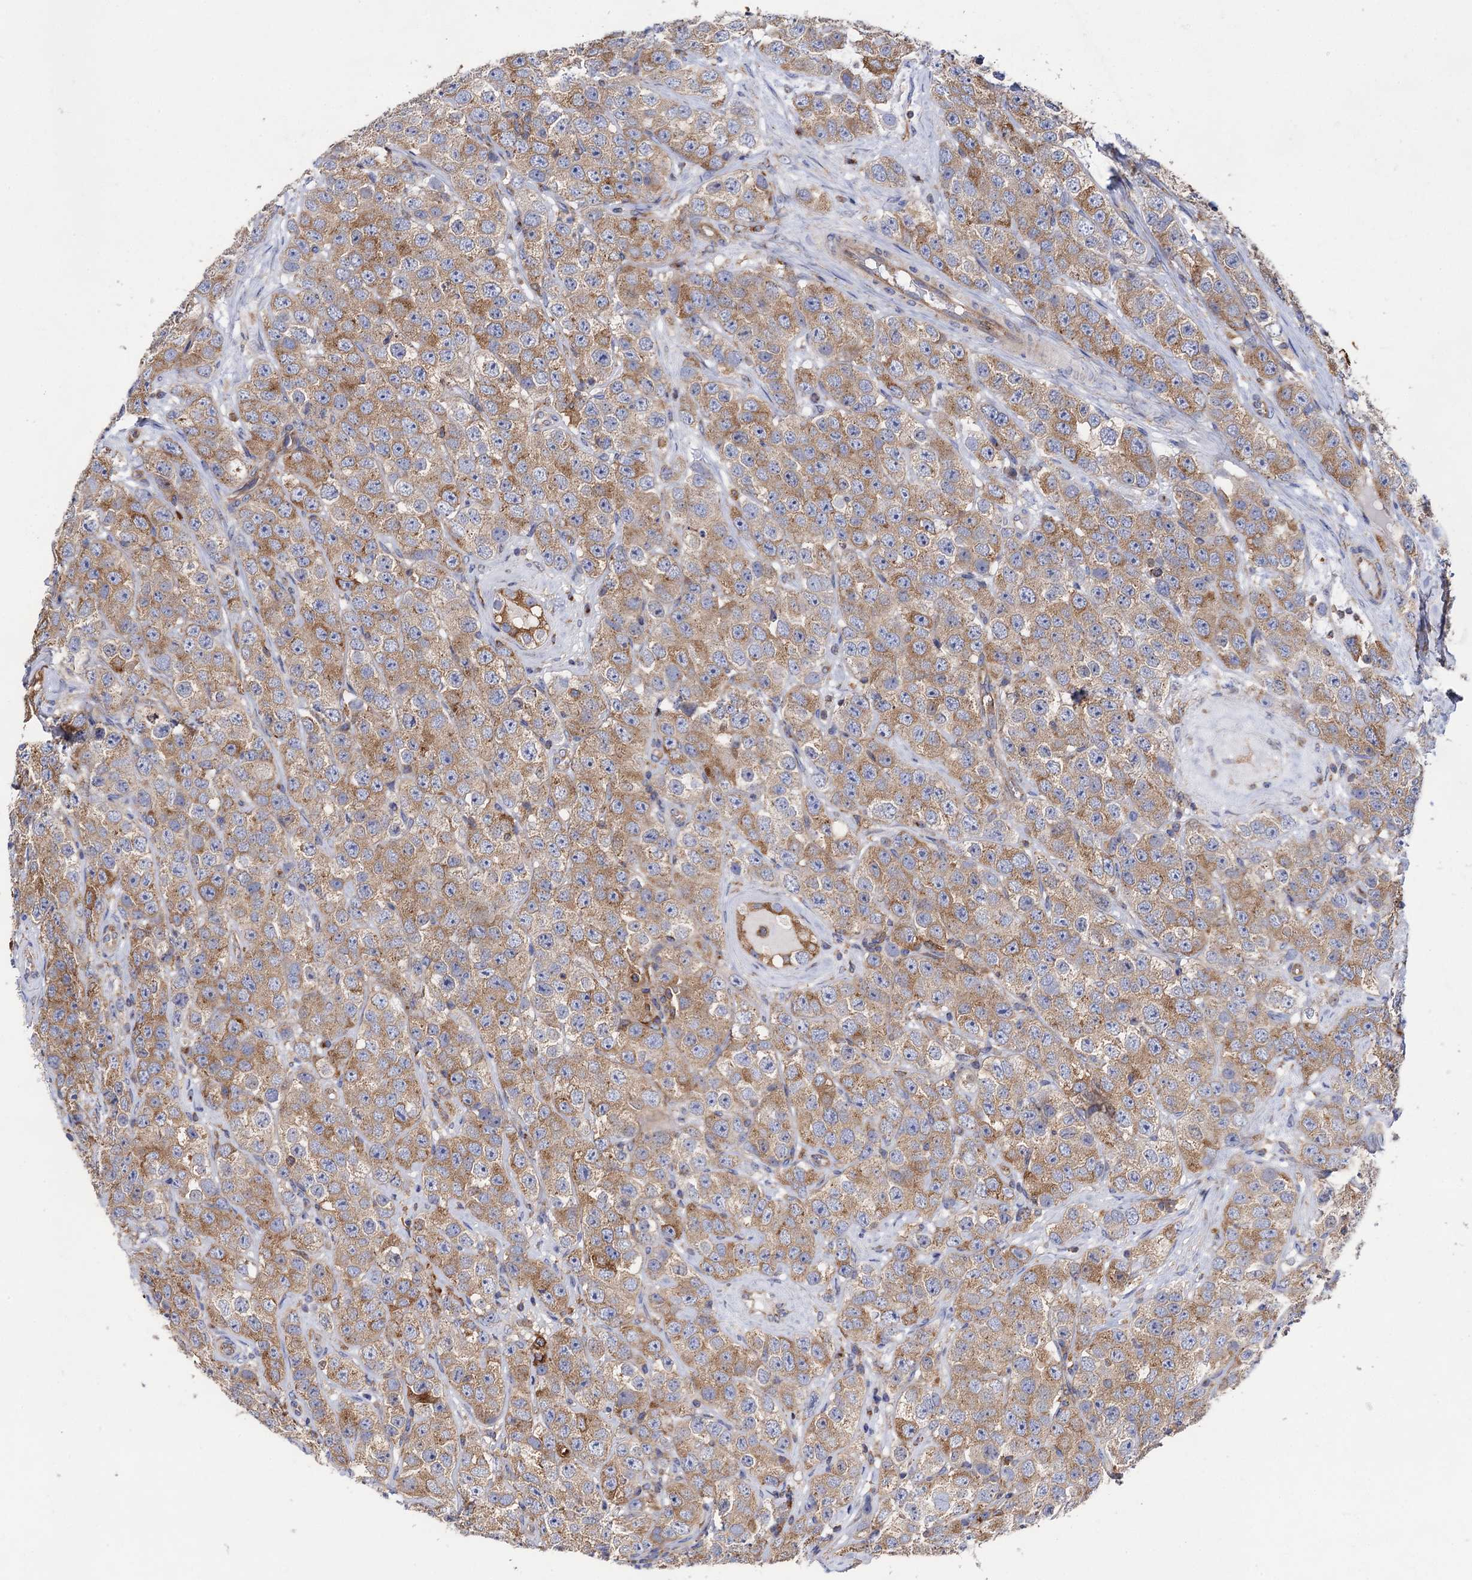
{"staining": {"intensity": "moderate", "quantity": "25%-75%", "location": "cytoplasmic/membranous"}, "tissue": "testis cancer", "cell_type": "Tumor cells", "image_type": "cancer", "snomed": [{"axis": "morphology", "description": "Seminoma, NOS"}, {"axis": "topography", "description": "Testis"}], "caption": "A high-resolution image shows immunohistochemistry (IHC) staining of seminoma (testis), which shows moderate cytoplasmic/membranous positivity in about 25%-75% of tumor cells.", "gene": "DYDC1", "patient": {"sex": "male", "age": 28}}